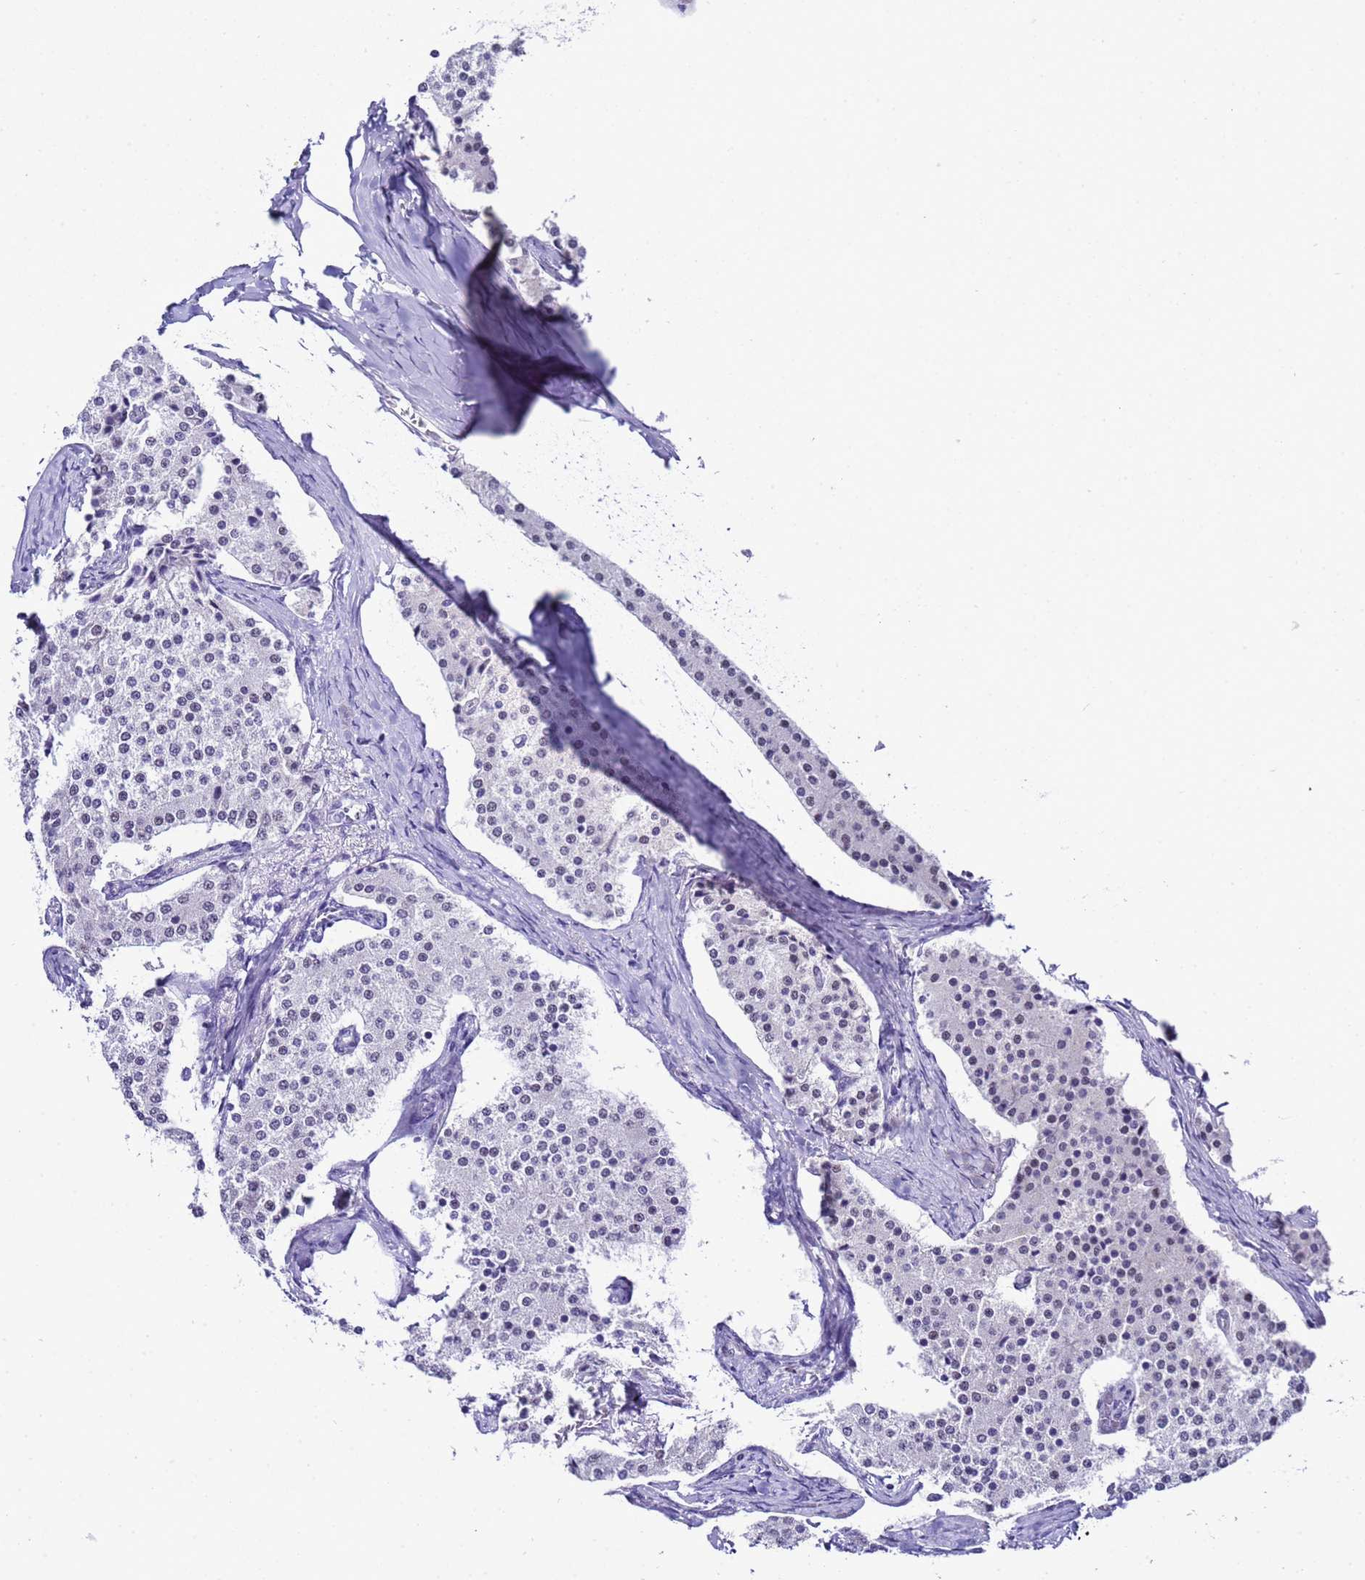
{"staining": {"intensity": "negative", "quantity": "none", "location": "none"}, "tissue": "carcinoid", "cell_type": "Tumor cells", "image_type": "cancer", "snomed": [{"axis": "morphology", "description": "Carcinoid, malignant, NOS"}, {"axis": "topography", "description": "Colon"}], "caption": "A histopathology image of carcinoid stained for a protein shows no brown staining in tumor cells.", "gene": "BCL7A", "patient": {"sex": "female", "age": 52}}